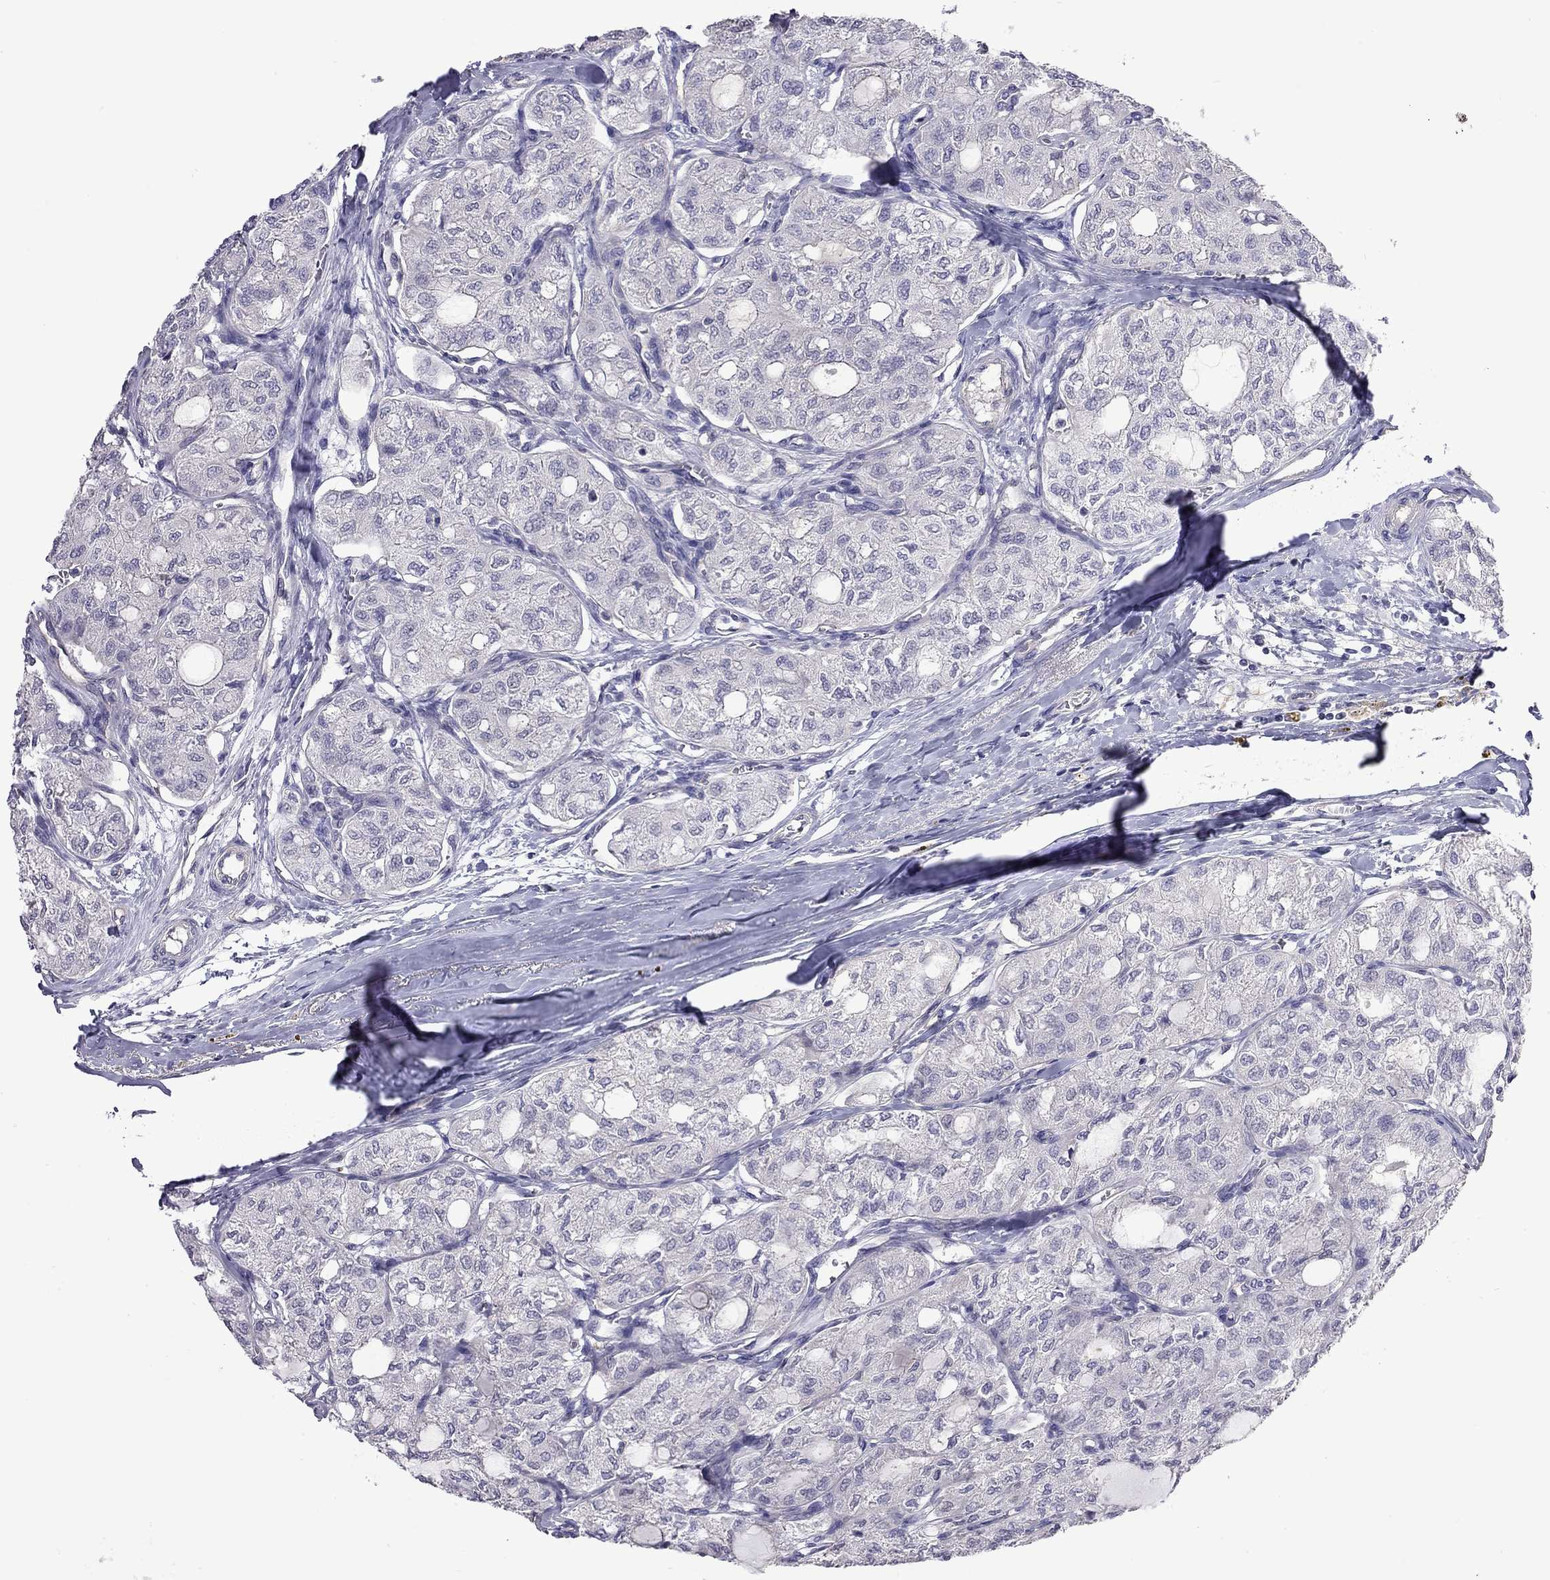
{"staining": {"intensity": "negative", "quantity": "none", "location": "none"}, "tissue": "thyroid cancer", "cell_type": "Tumor cells", "image_type": "cancer", "snomed": [{"axis": "morphology", "description": "Follicular adenoma carcinoma, NOS"}, {"axis": "topography", "description": "Thyroid gland"}], "caption": "Thyroid follicular adenoma carcinoma was stained to show a protein in brown. There is no significant staining in tumor cells.", "gene": "FEZ1", "patient": {"sex": "male", "age": 75}}